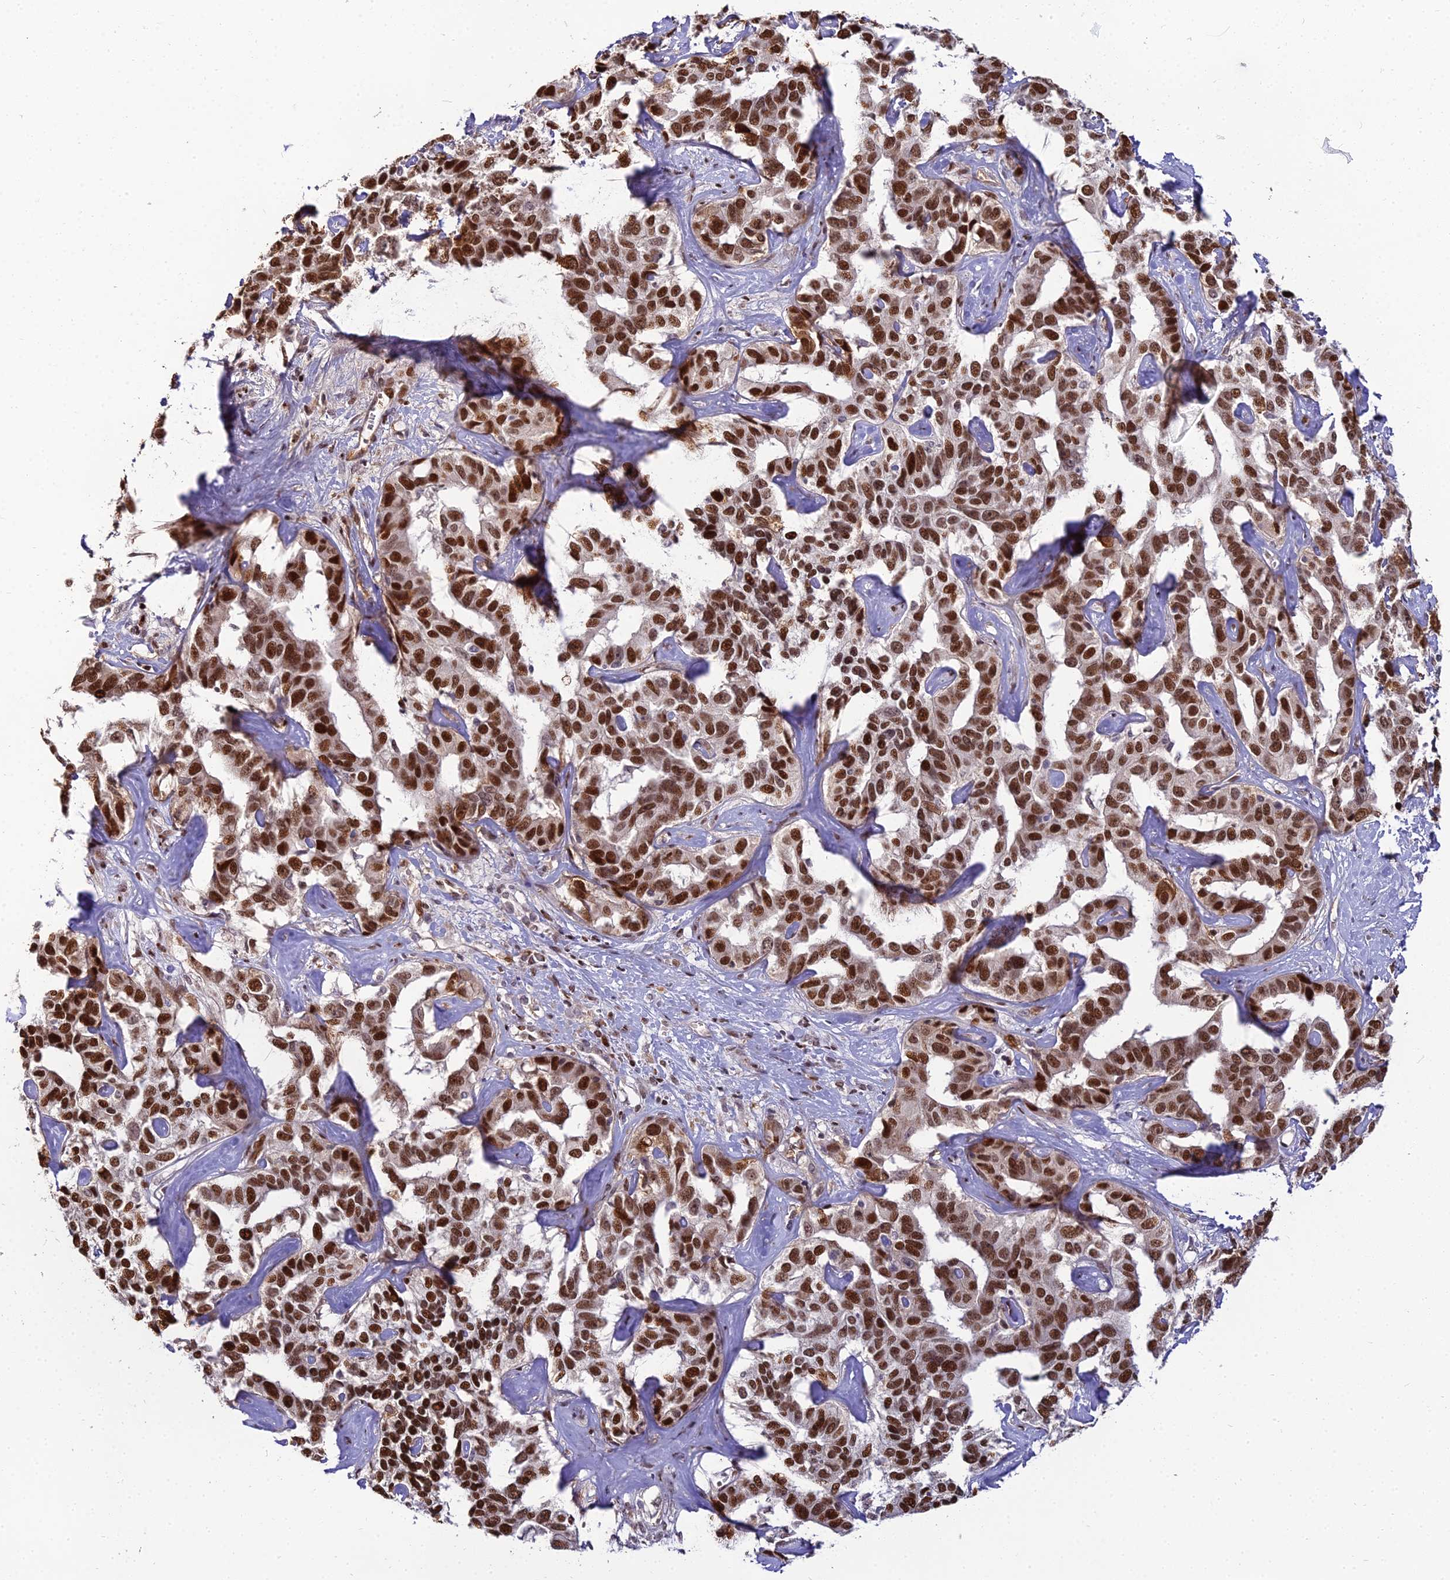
{"staining": {"intensity": "strong", "quantity": ">75%", "location": "nuclear"}, "tissue": "liver cancer", "cell_type": "Tumor cells", "image_type": "cancer", "snomed": [{"axis": "morphology", "description": "Cholangiocarcinoma"}, {"axis": "topography", "description": "Liver"}], "caption": "Immunohistochemistry image of human liver cancer (cholangiocarcinoma) stained for a protein (brown), which shows high levels of strong nuclear staining in about >75% of tumor cells.", "gene": "ZNF707", "patient": {"sex": "male", "age": 59}}